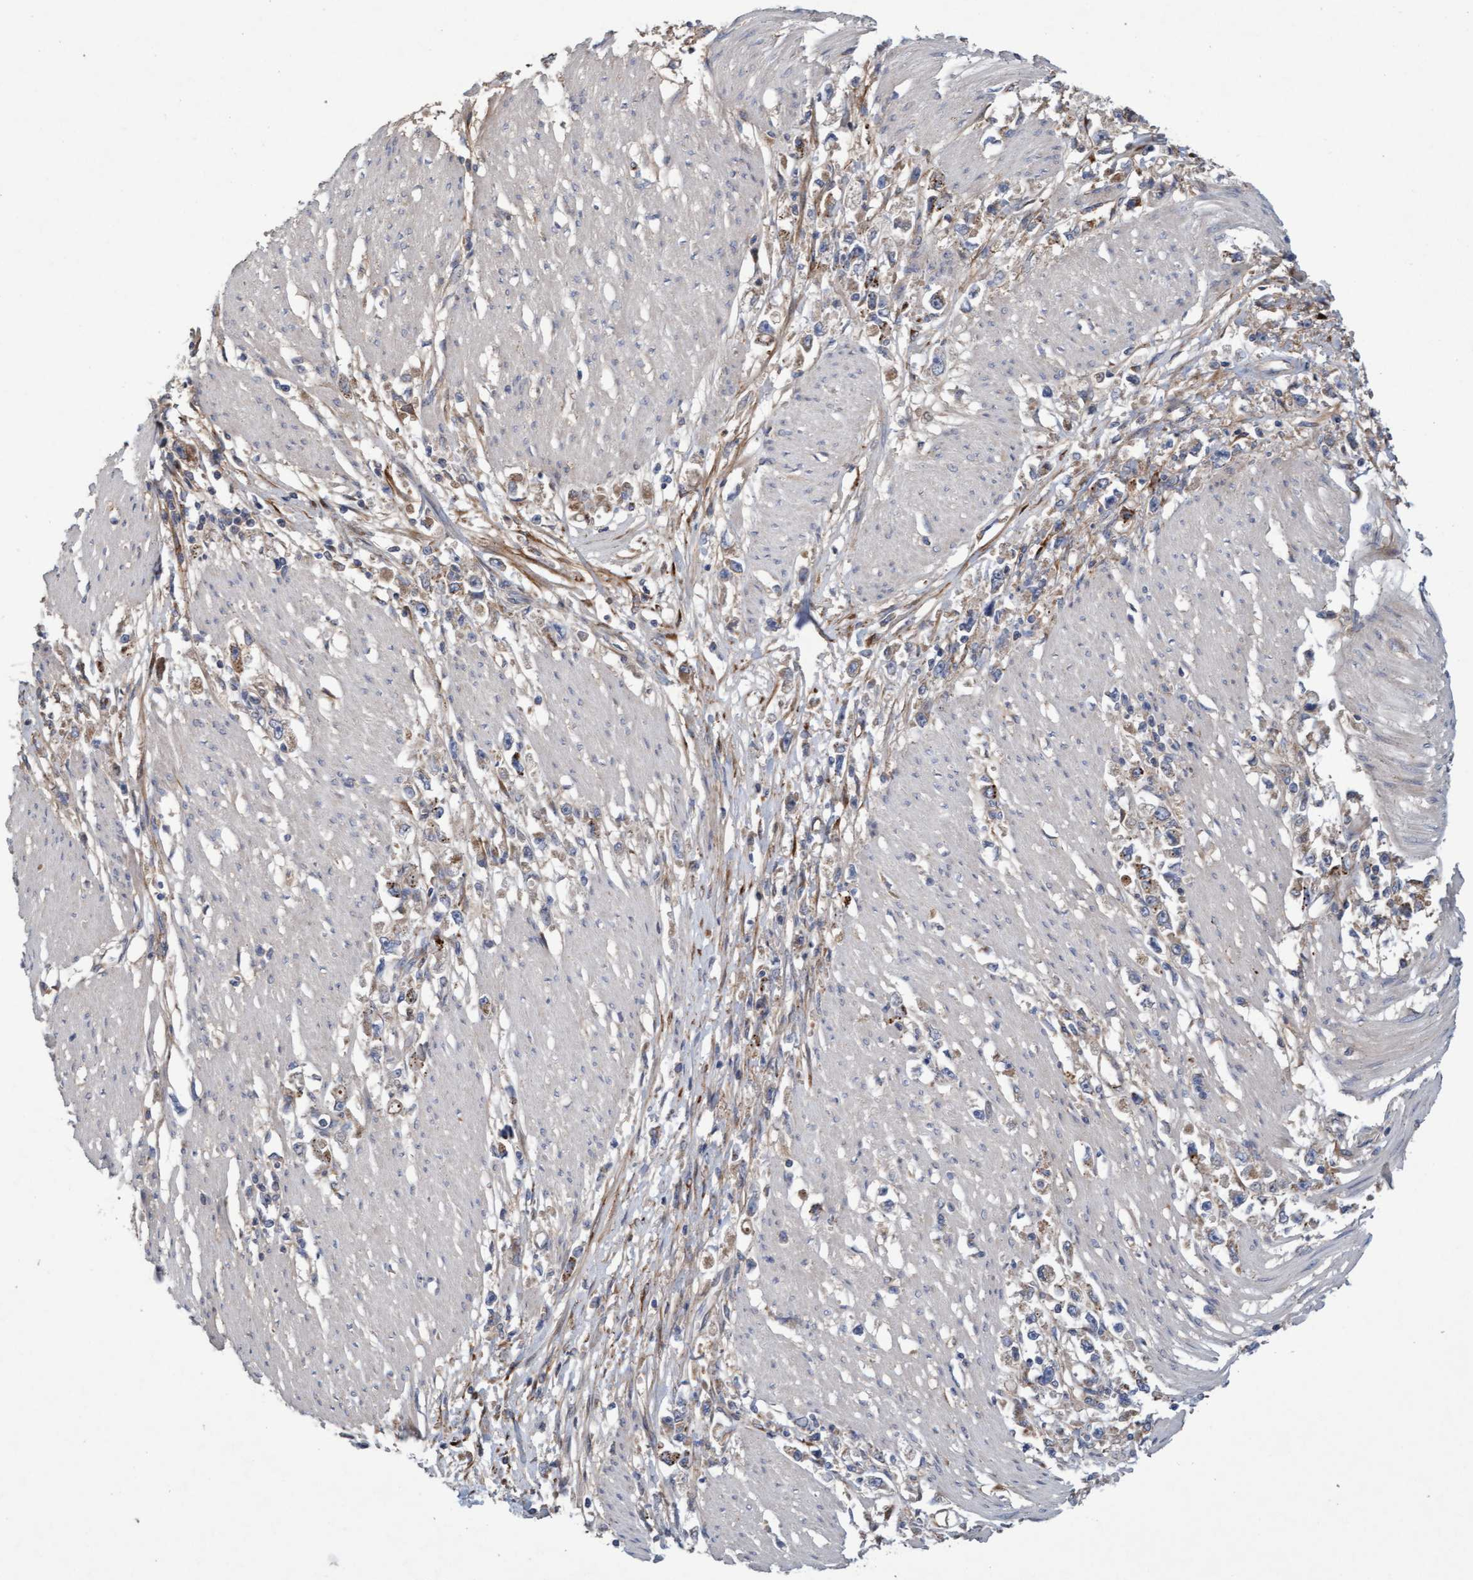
{"staining": {"intensity": "weak", "quantity": "25%-75%", "location": "cytoplasmic/membranous"}, "tissue": "stomach cancer", "cell_type": "Tumor cells", "image_type": "cancer", "snomed": [{"axis": "morphology", "description": "Adenocarcinoma, NOS"}, {"axis": "topography", "description": "Stomach"}], "caption": "A micrograph of stomach cancer (adenocarcinoma) stained for a protein demonstrates weak cytoplasmic/membranous brown staining in tumor cells.", "gene": "DDHD2", "patient": {"sex": "female", "age": 59}}